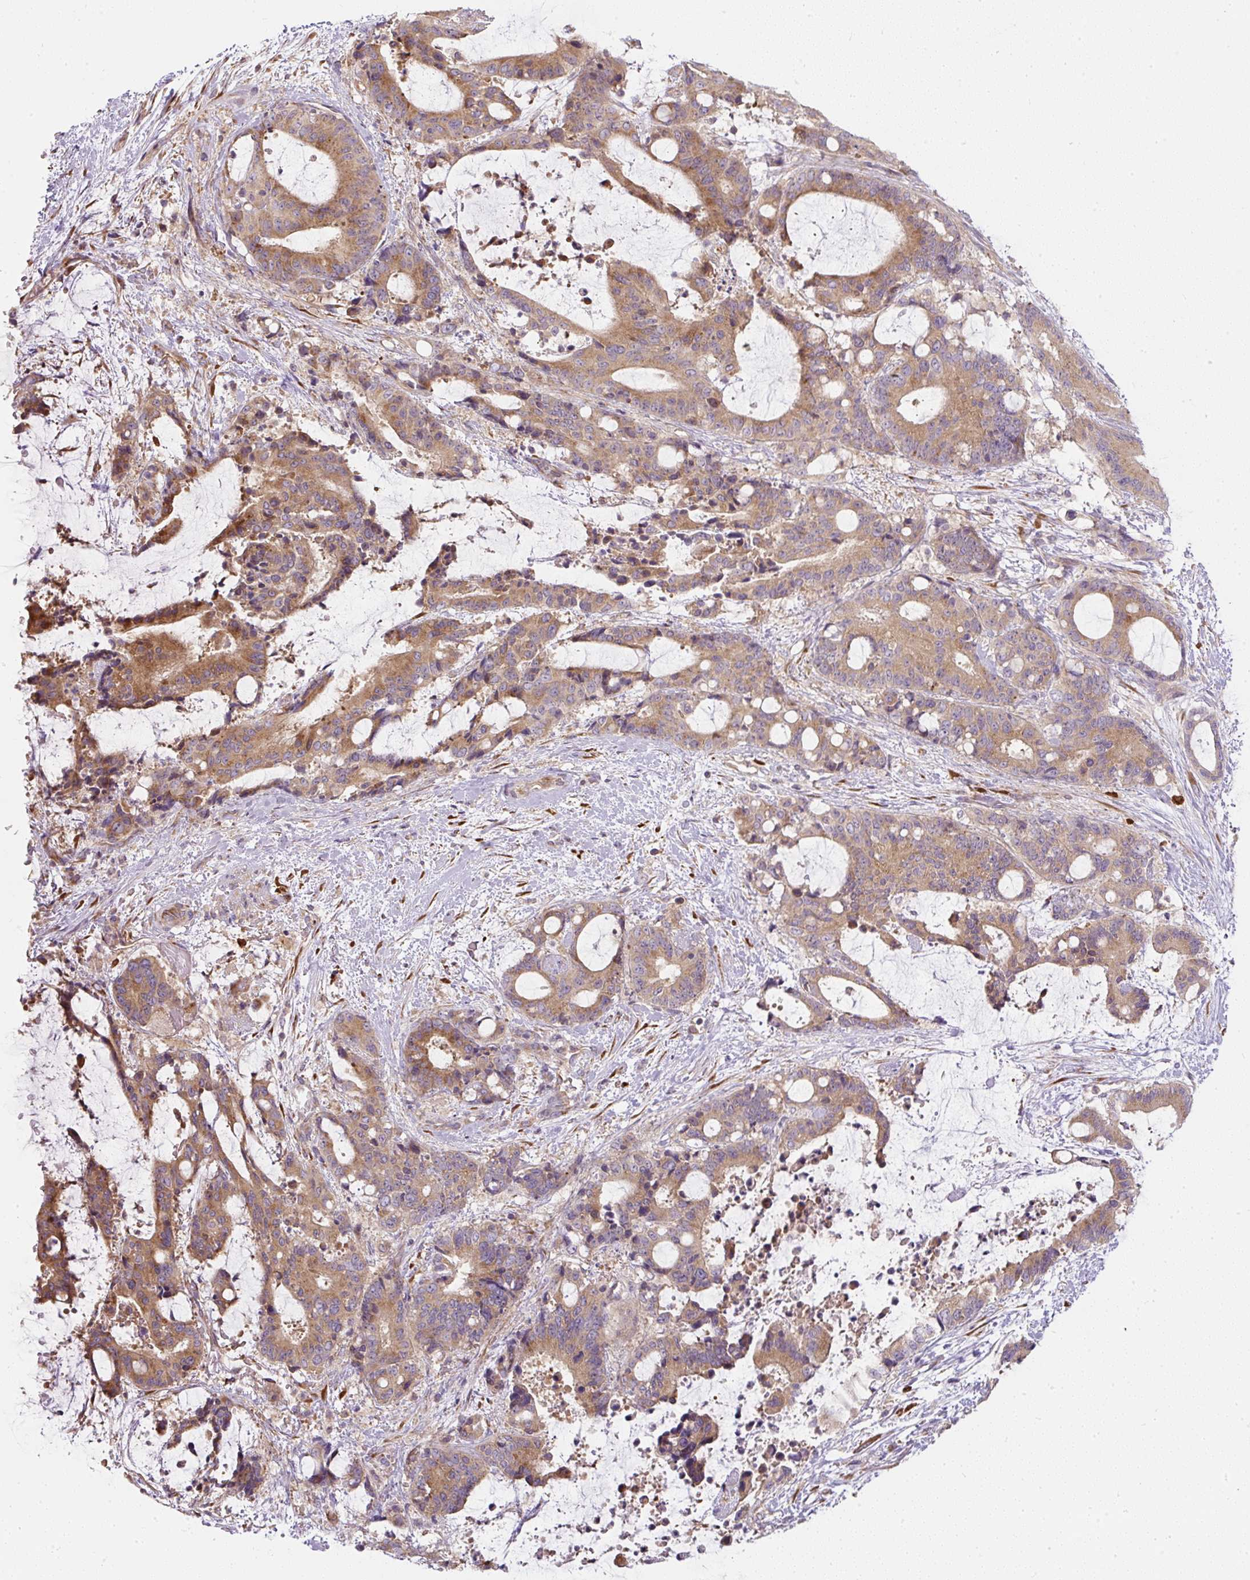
{"staining": {"intensity": "moderate", "quantity": ">75%", "location": "cytoplasmic/membranous"}, "tissue": "liver cancer", "cell_type": "Tumor cells", "image_type": "cancer", "snomed": [{"axis": "morphology", "description": "Normal tissue, NOS"}, {"axis": "morphology", "description": "Cholangiocarcinoma"}, {"axis": "topography", "description": "Liver"}, {"axis": "topography", "description": "Peripheral nerve tissue"}], "caption": "This is a histology image of IHC staining of liver cancer, which shows moderate positivity in the cytoplasmic/membranous of tumor cells.", "gene": "MLX", "patient": {"sex": "female", "age": 73}}